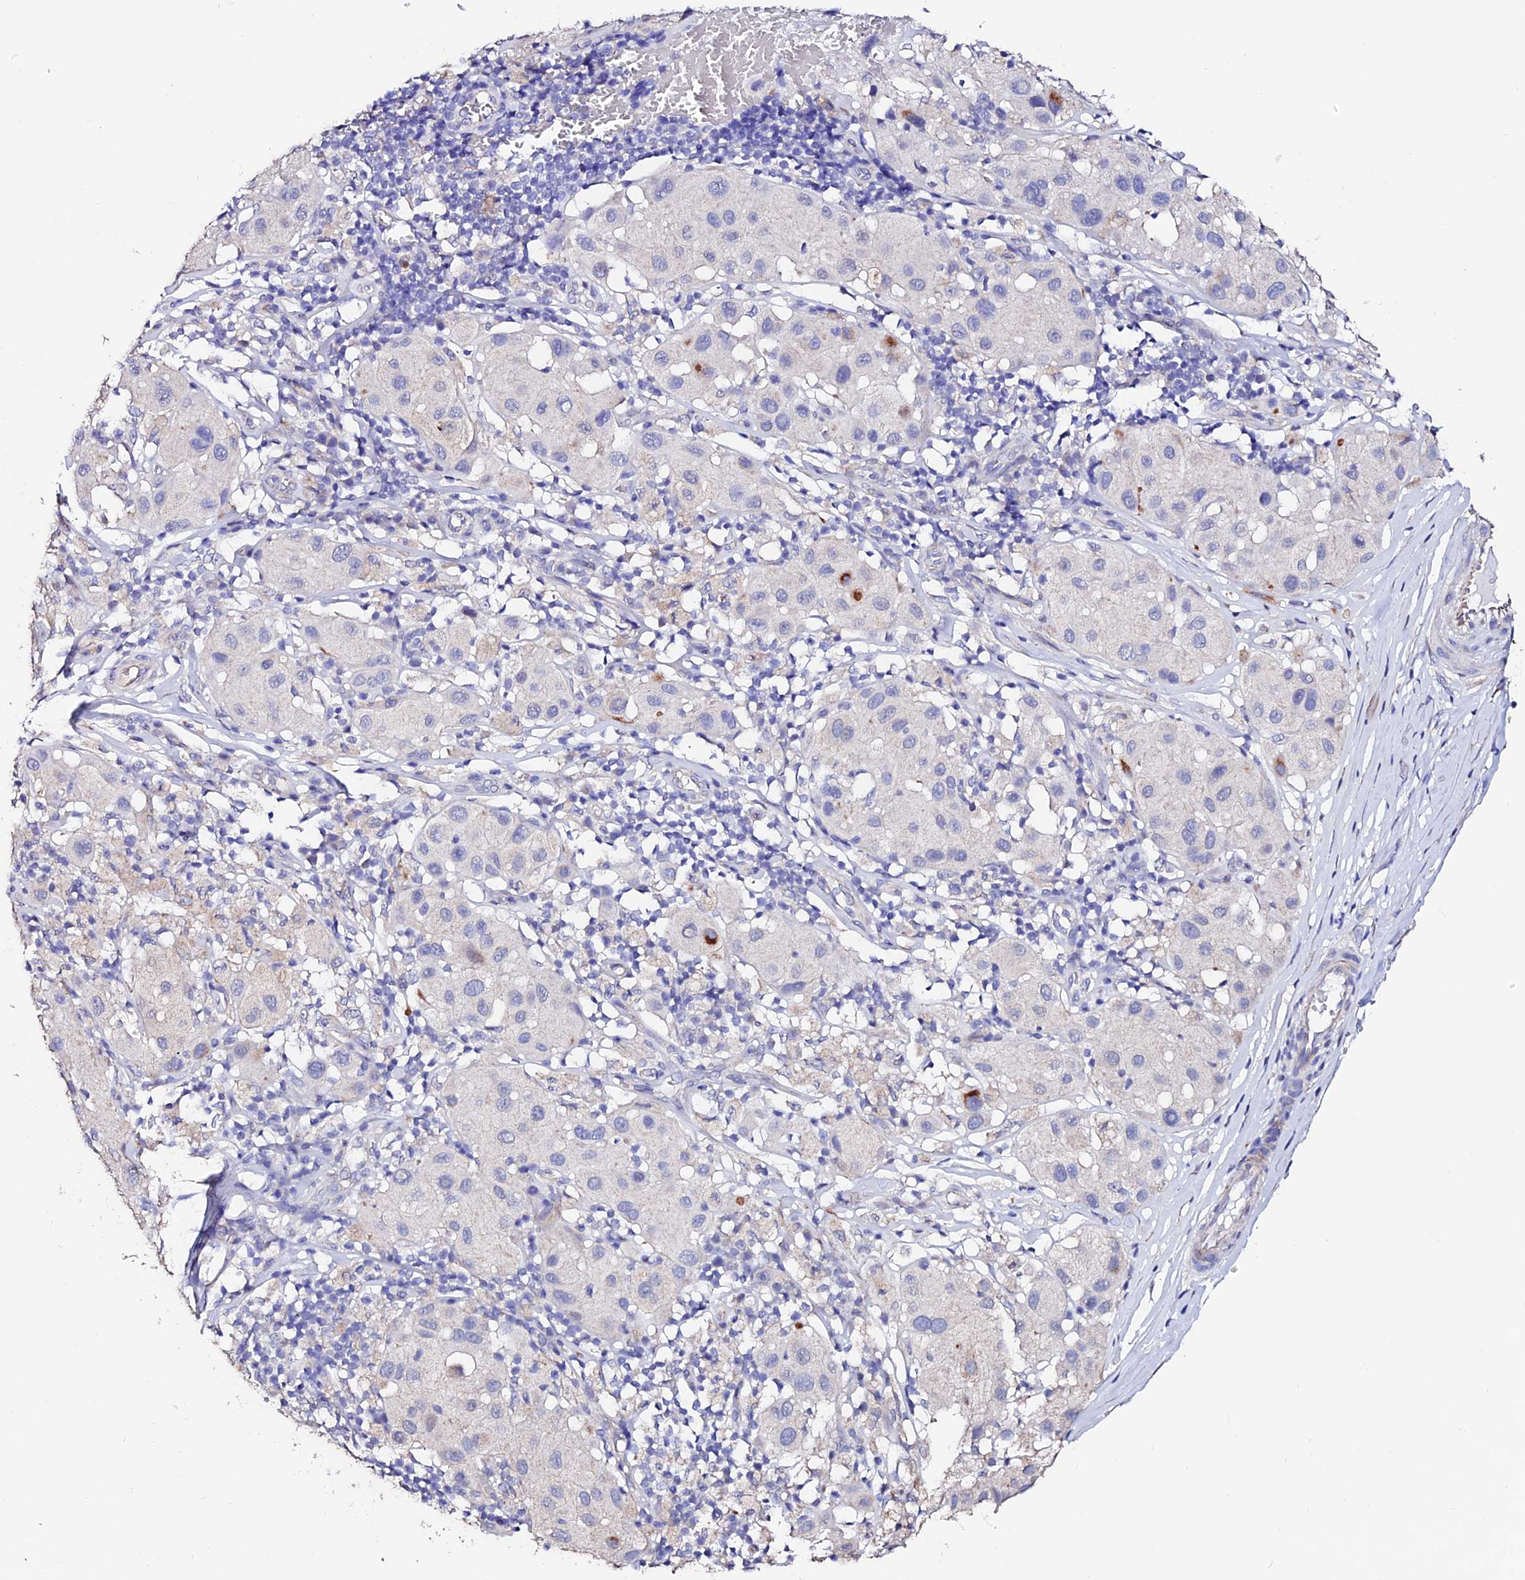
{"staining": {"intensity": "moderate", "quantity": "<25%", "location": "cytoplasmic/membranous"}, "tissue": "melanoma", "cell_type": "Tumor cells", "image_type": "cancer", "snomed": [{"axis": "morphology", "description": "Malignant melanoma, Metastatic site"}, {"axis": "topography", "description": "Skin"}], "caption": "This is a histology image of IHC staining of melanoma, which shows moderate expression in the cytoplasmic/membranous of tumor cells.", "gene": "ESM1", "patient": {"sex": "male", "age": 41}}